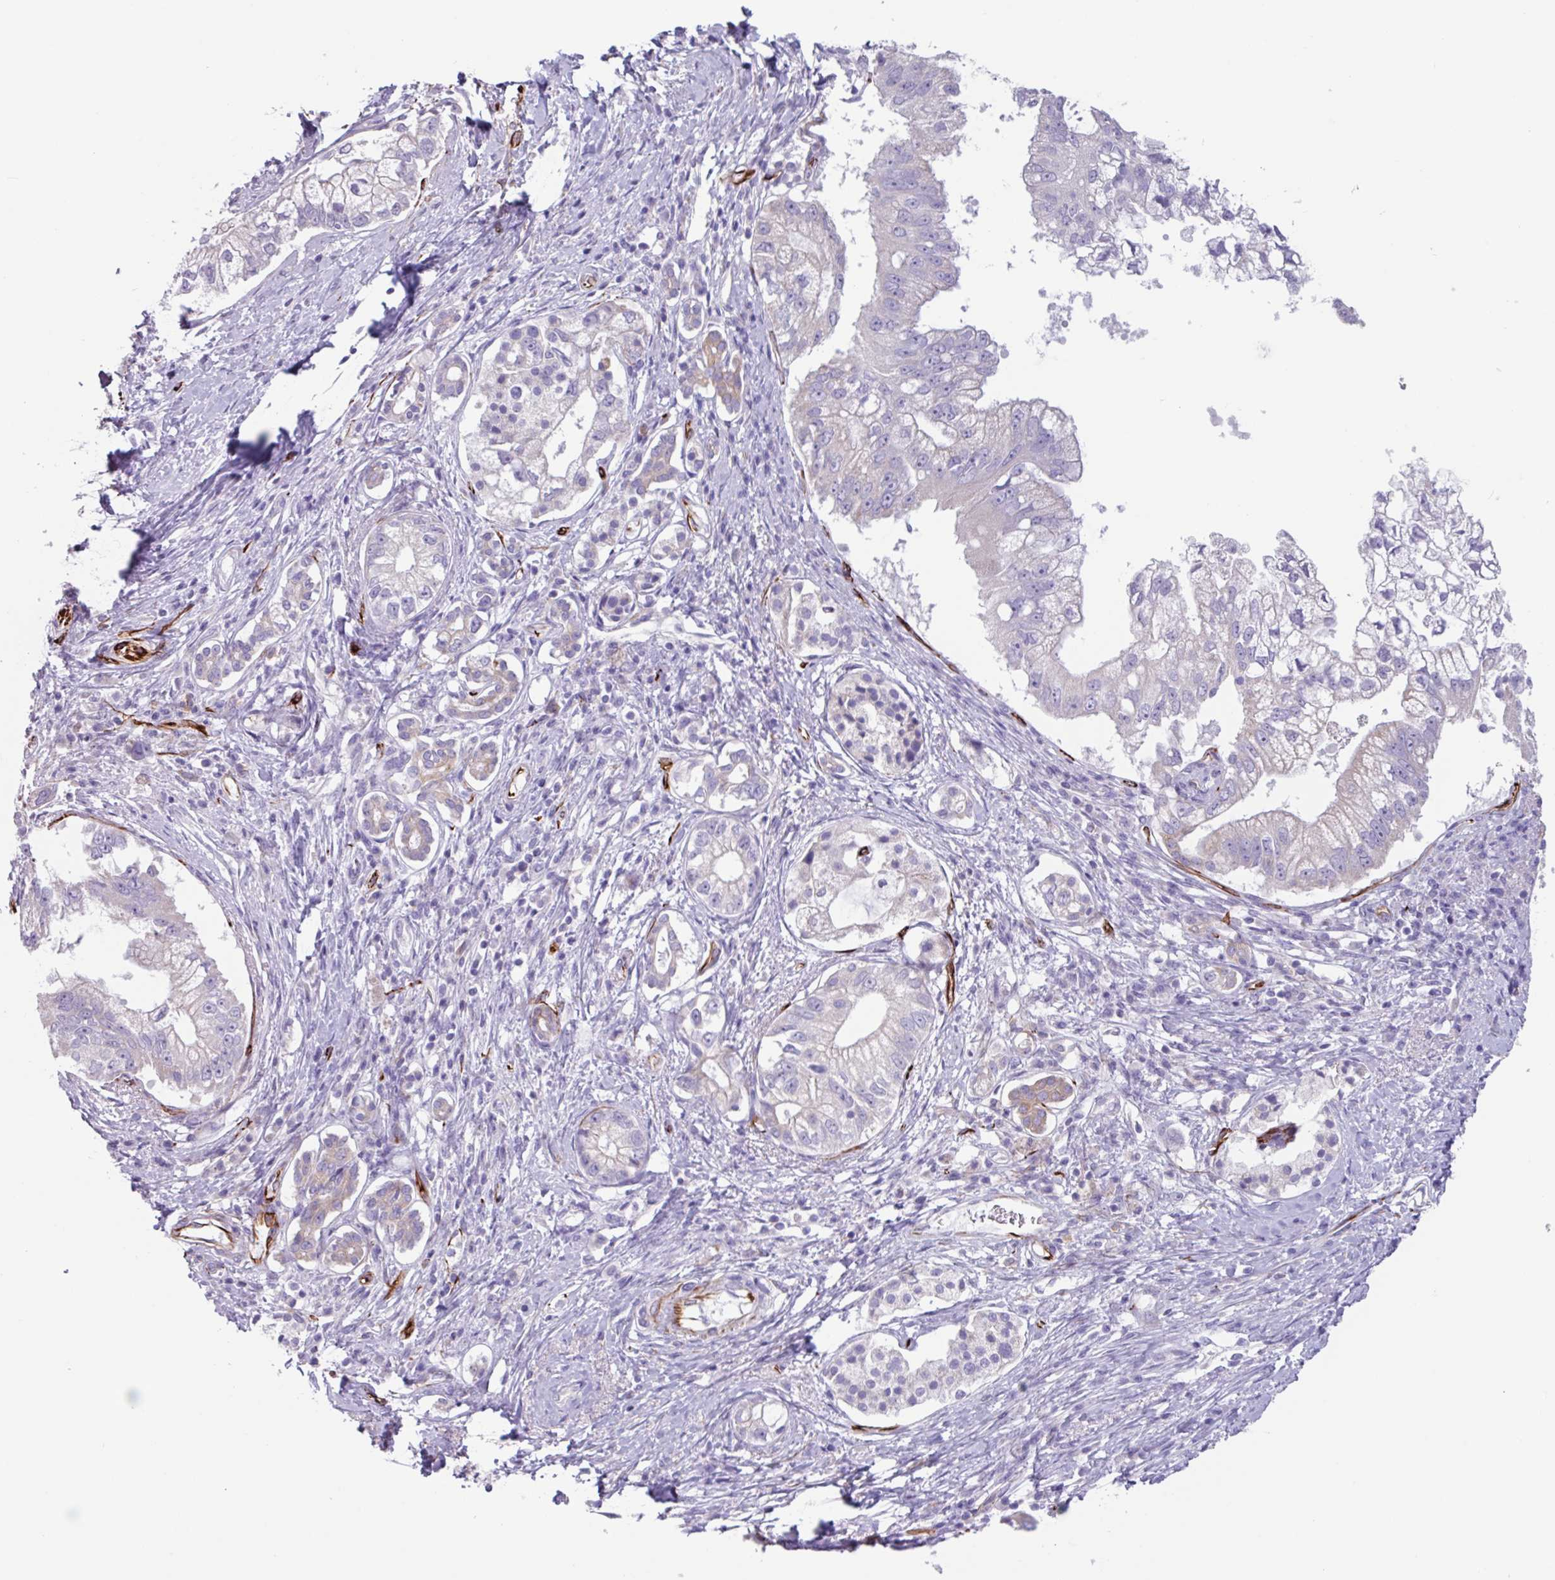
{"staining": {"intensity": "negative", "quantity": "none", "location": "none"}, "tissue": "pancreatic cancer", "cell_type": "Tumor cells", "image_type": "cancer", "snomed": [{"axis": "morphology", "description": "Adenocarcinoma, NOS"}, {"axis": "topography", "description": "Pancreas"}], "caption": "Tumor cells are negative for brown protein staining in pancreatic adenocarcinoma.", "gene": "BTD", "patient": {"sex": "male", "age": 70}}